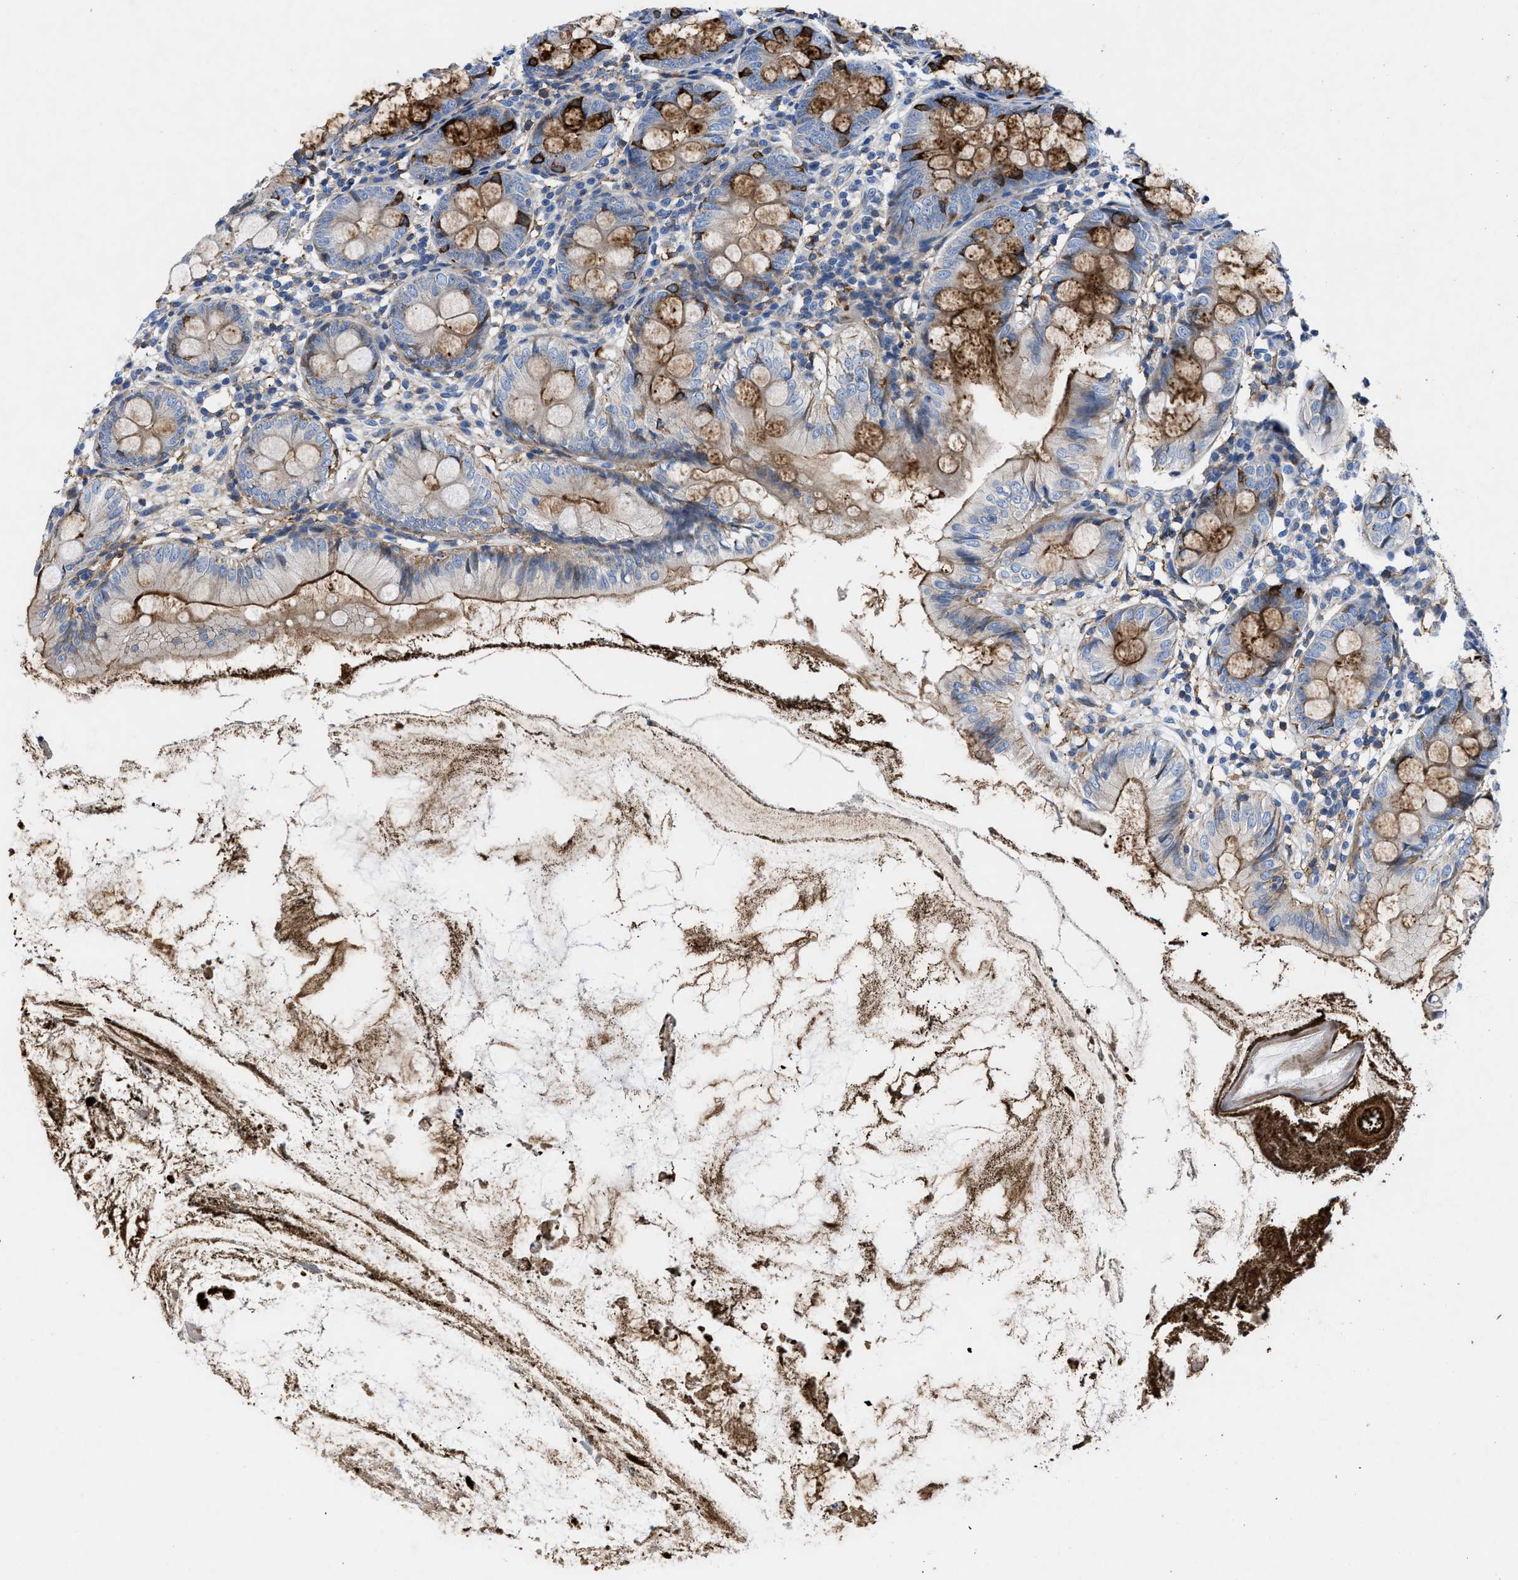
{"staining": {"intensity": "moderate", "quantity": "25%-75%", "location": "cytoplasmic/membranous"}, "tissue": "appendix", "cell_type": "Glandular cells", "image_type": "normal", "snomed": [{"axis": "morphology", "description": "Normal tissue, NOS"}, {"axis": "topography", "description": "Appendix"}], "caption": "Glandular cells display medium levels of moderate cytoplasmic/membranous staining in about 25%-75% of cells in unremarkable human appendix.", "gene": "ATP6V0D1", "patient": {"sex": "female", "age": 77}}